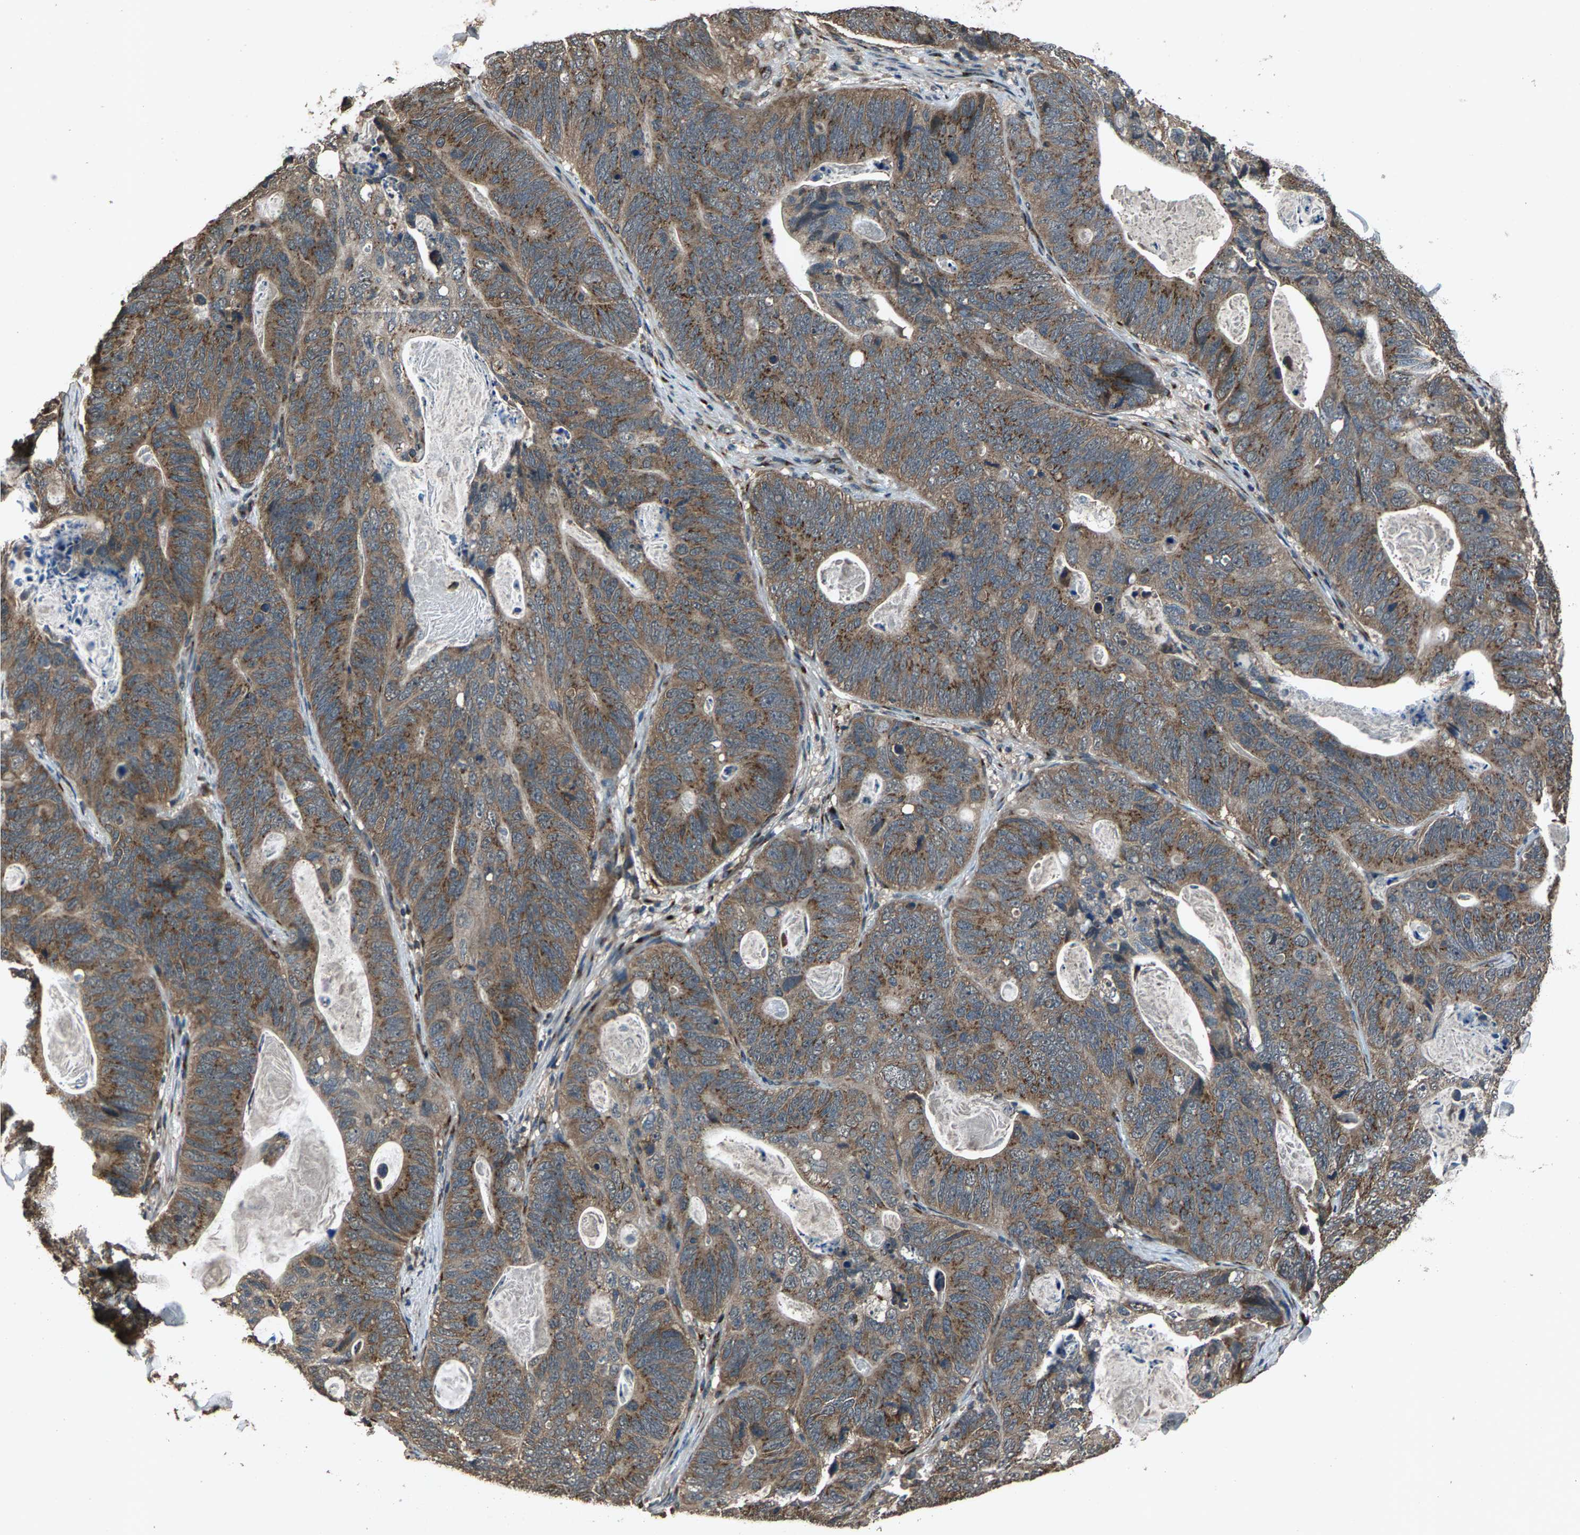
{"staining": {"intensity": "moderate", "quantity": ">75%", "location": "cytoplasmic/membranous"}, "tissue": "stomach cancer", "cell_type": "Tumor cells", "image_type": "cancer", "snomed": [{"axis": "morphology", "description": "Normal tissue, NOS"}, {"axis": "morphology", "description": "Adenocarcinoma, NOS"}, {"axis": "topography", "description": "Stomach"}], "caption": "Stomach adenocarcinoma stained with DAB (3,3'-diaminobenzidine) IHC exhibits medium levels of moderate cytoplasmic/membranous staining in approximately >75% of tumor cells.", "gene": "SLC38A10", "patient": {"sex": "female", "age": 89}}